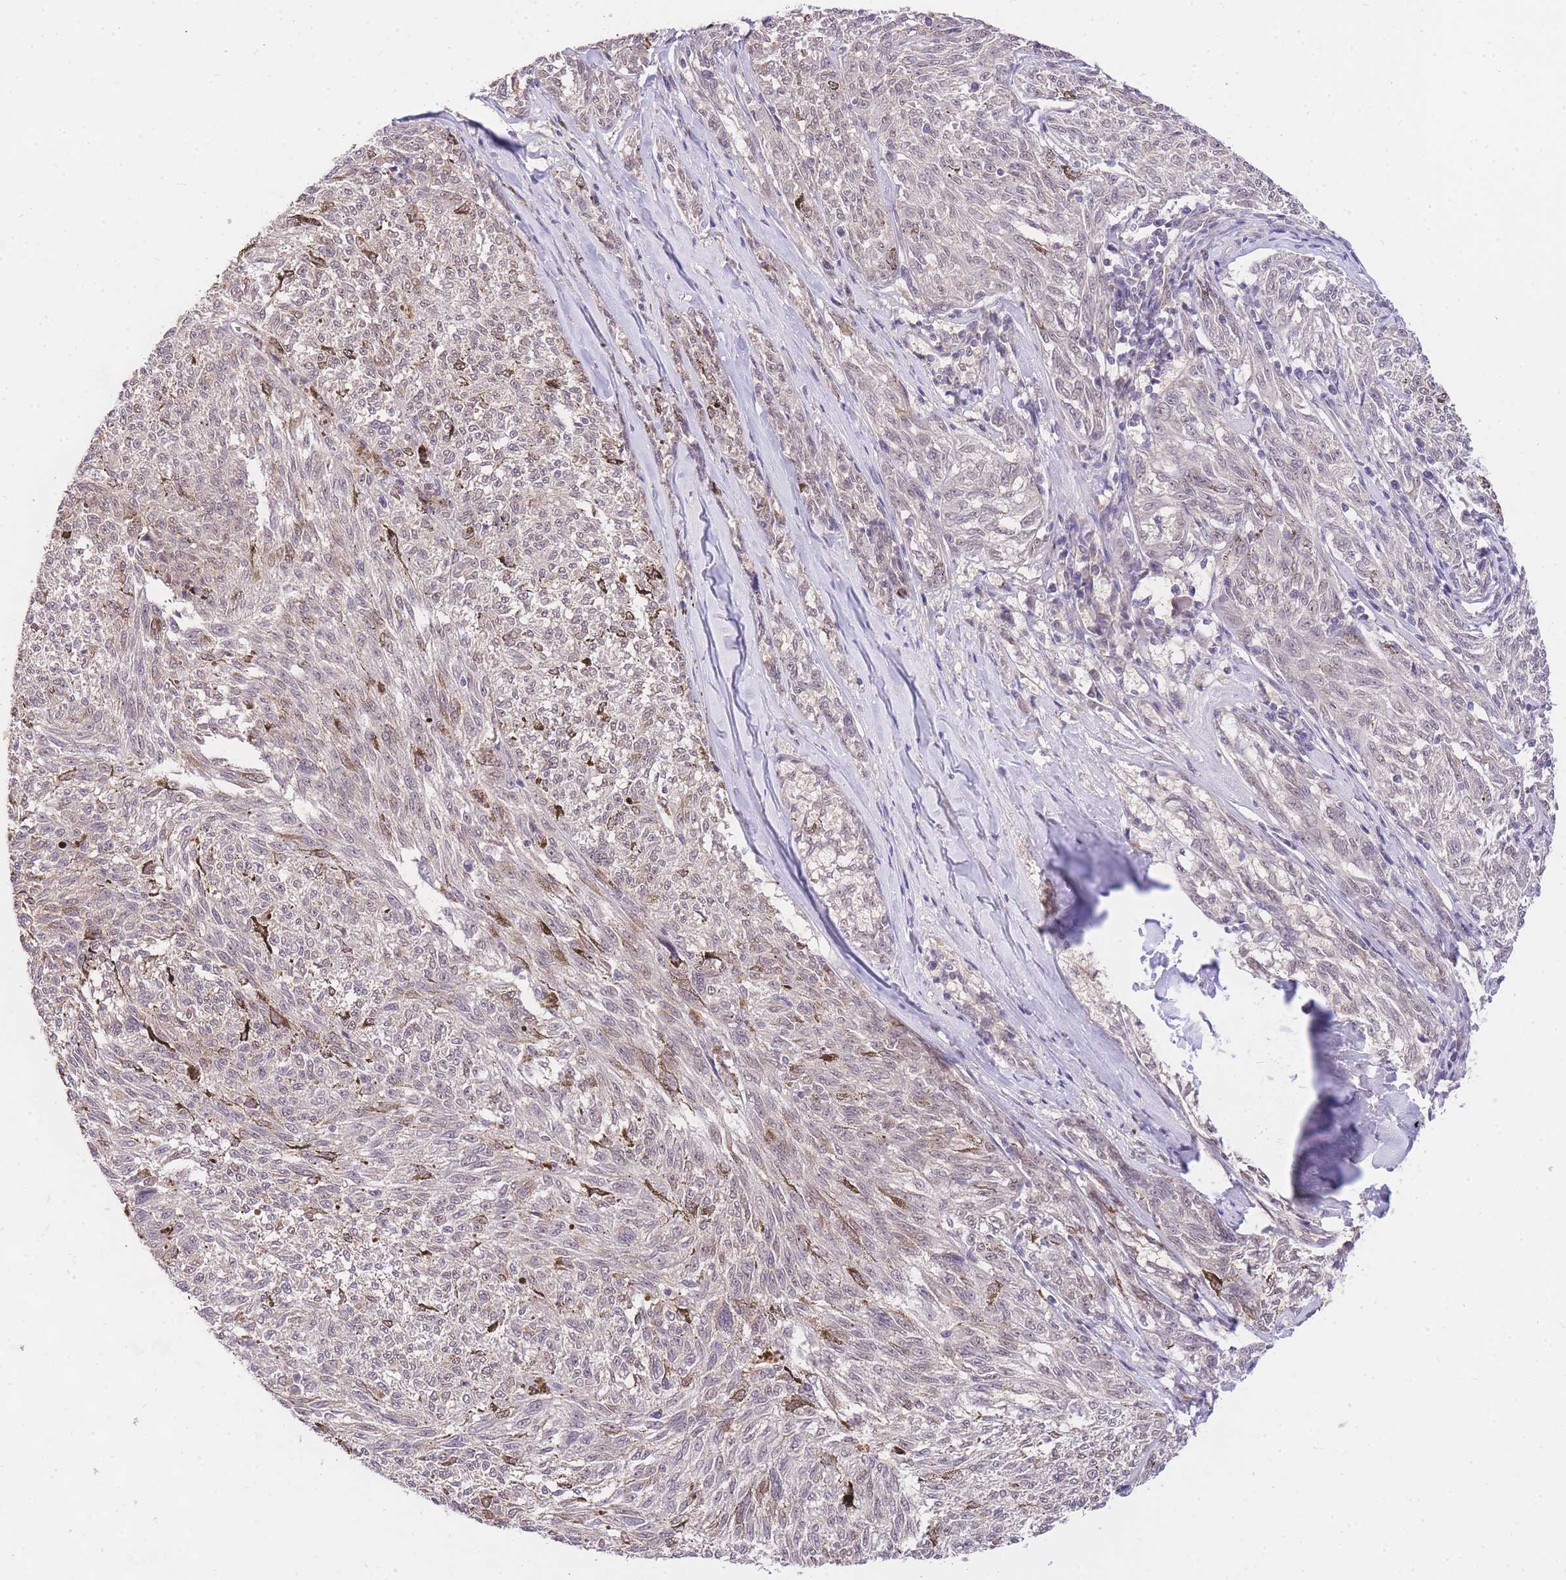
{"staining": {"intensity": "negative", "quantity": "none", "location": "none"}, "tissue": "melanoma", "cell_type": "Tumor cells", "image_type": "cancer", "snomed": [{"axis": "morphology", "description": "Malignant melanoma, NOS"}, {"axis": "topography", "description": "Skin"}], "caption": "The image exhibits no staining of tumor cells in malignant melanoma.", "gene": "UBXN7", "patient": {"sex": "female", "age": 72}}